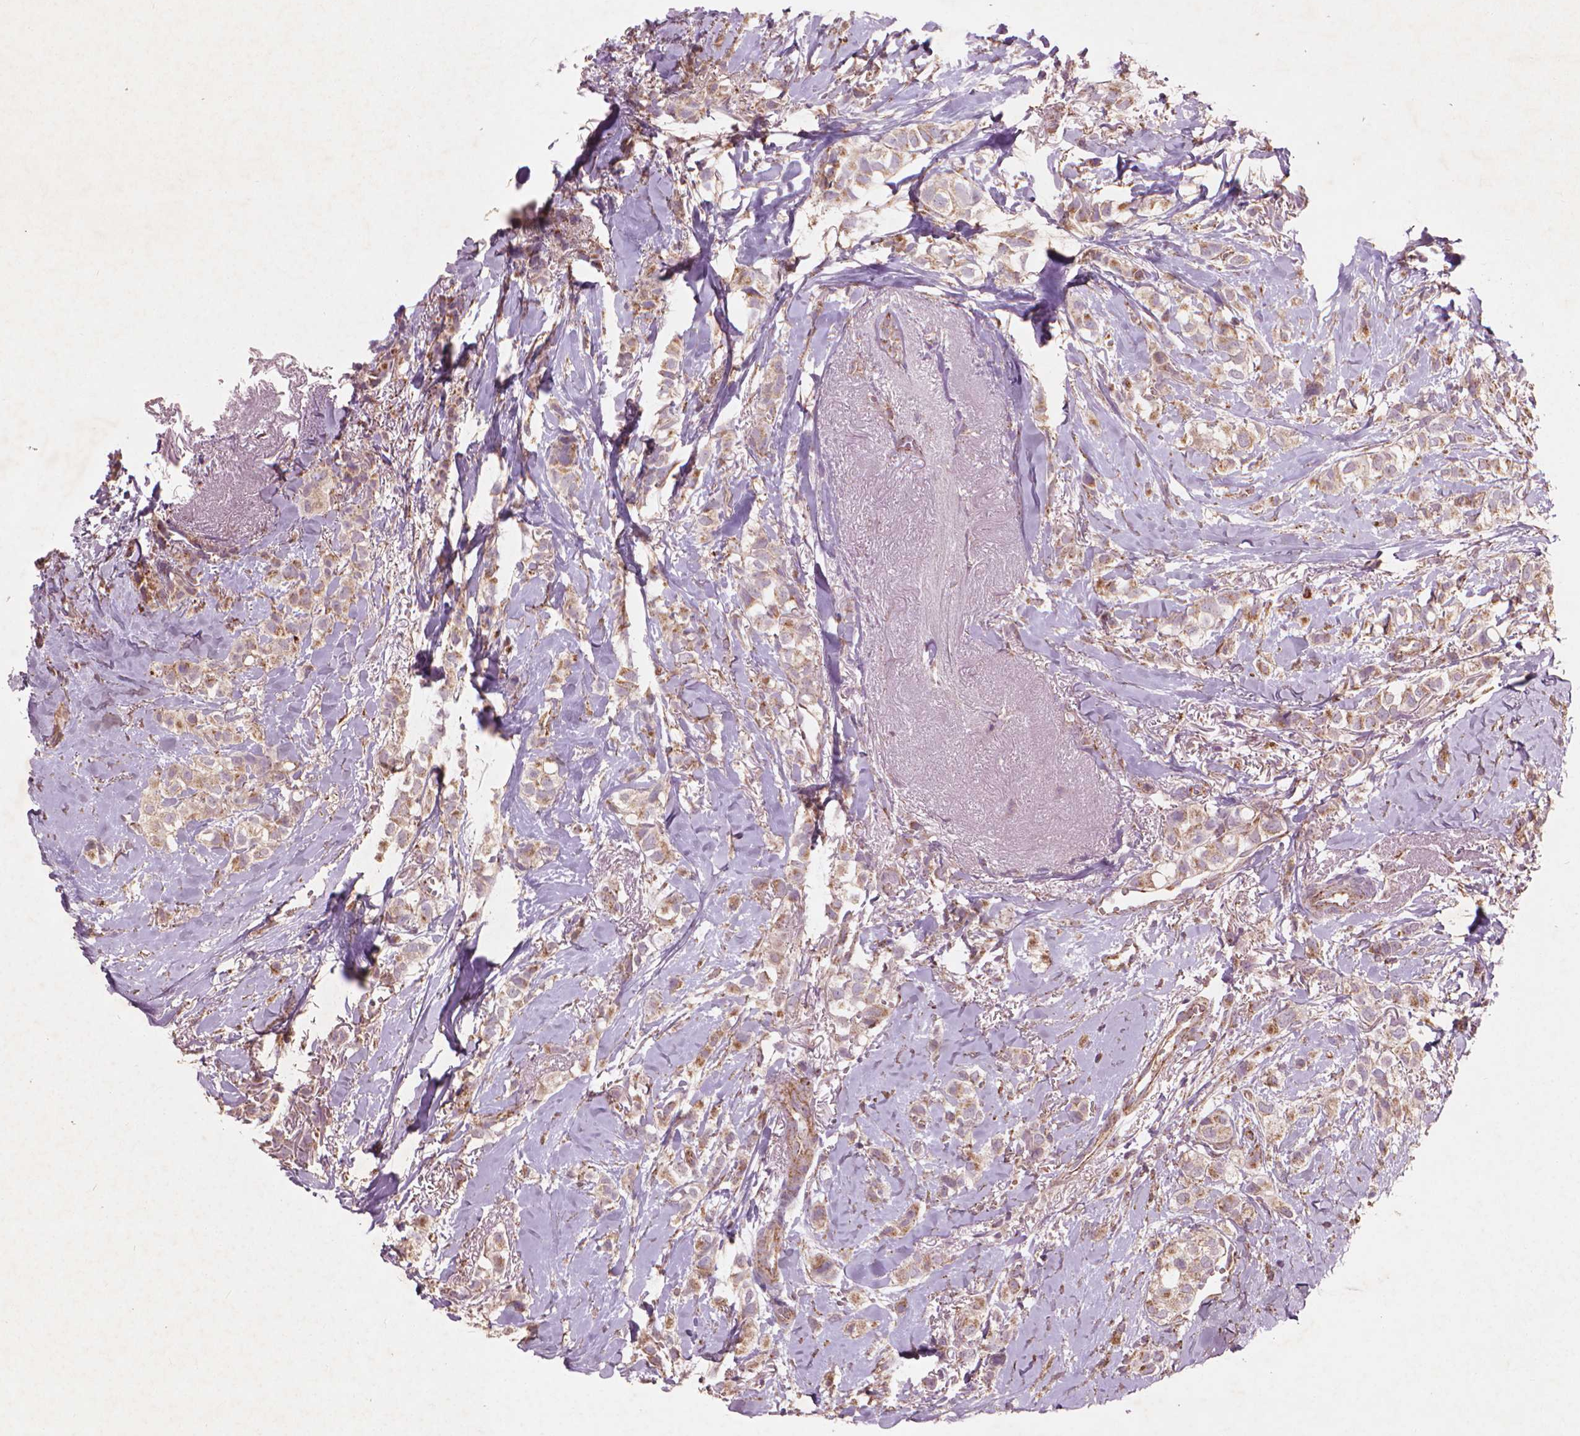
{"staining": {"intensity": "weak", "quantity": ">75%", "location": "cytoplasmic/membranous"}, "tissue": "breast cancer", "cell_type": "Tumor cells", "image_type": "cancer", "snomed": [{"axis": "morphology", "description": "Duct carcinoma"}, {"axis": "topography", "description": "Breast"}], "caption": "DAB immunohistochemical staining of infiltrating ductal carcinoma (breast) displays weak cytoplasmic/membranous protein staining in about >75% of tumor cells. The protein is stained brown, and the nuclei are stained in blue (DAB (3,3'-diaminobenzidine) IHC with brightfield microscopy, high magnification).", "gene": "NLRX1", "patient": {"sex": "female", "age": 85}}